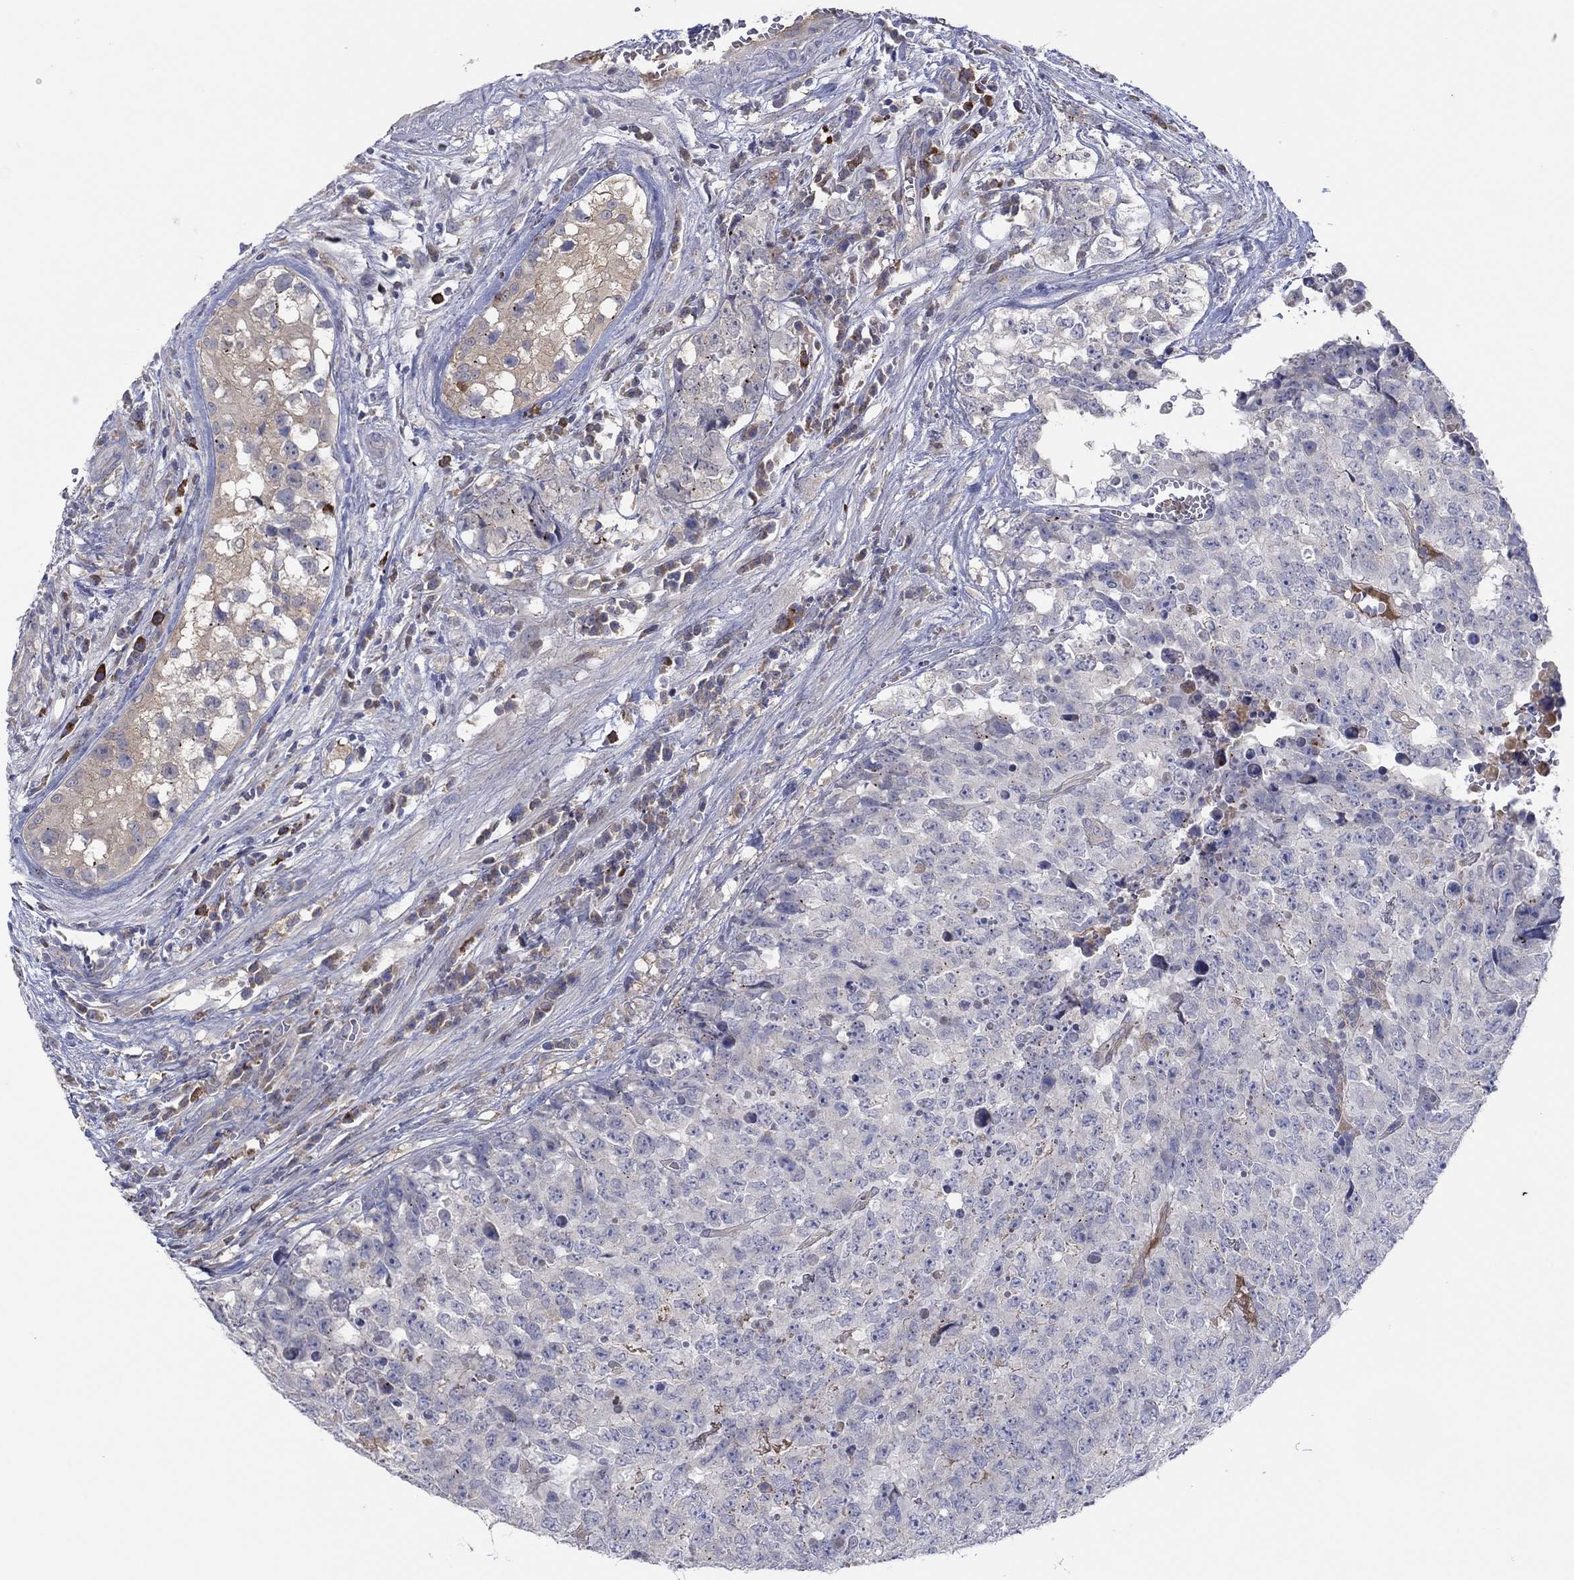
{"staining": {"intensity": "negative", "quantity": "none", "location": "none"}, "tissue": "testis cancer", "cell_type": "Tumor cells", "image_type": "cancer", "snomed": [{"axis": "morphology", "description": "Carcinoma, Embryonal, NOS"}, {"axis": "topography", "description": "Testis"}], "caption": "Testis embryonal carcinoma stained for a protein using immunohistochemistry demonstrates no expression tumor cells.", "gene": "PLCL2", "patient": {"sex": "male", "age": 23}}